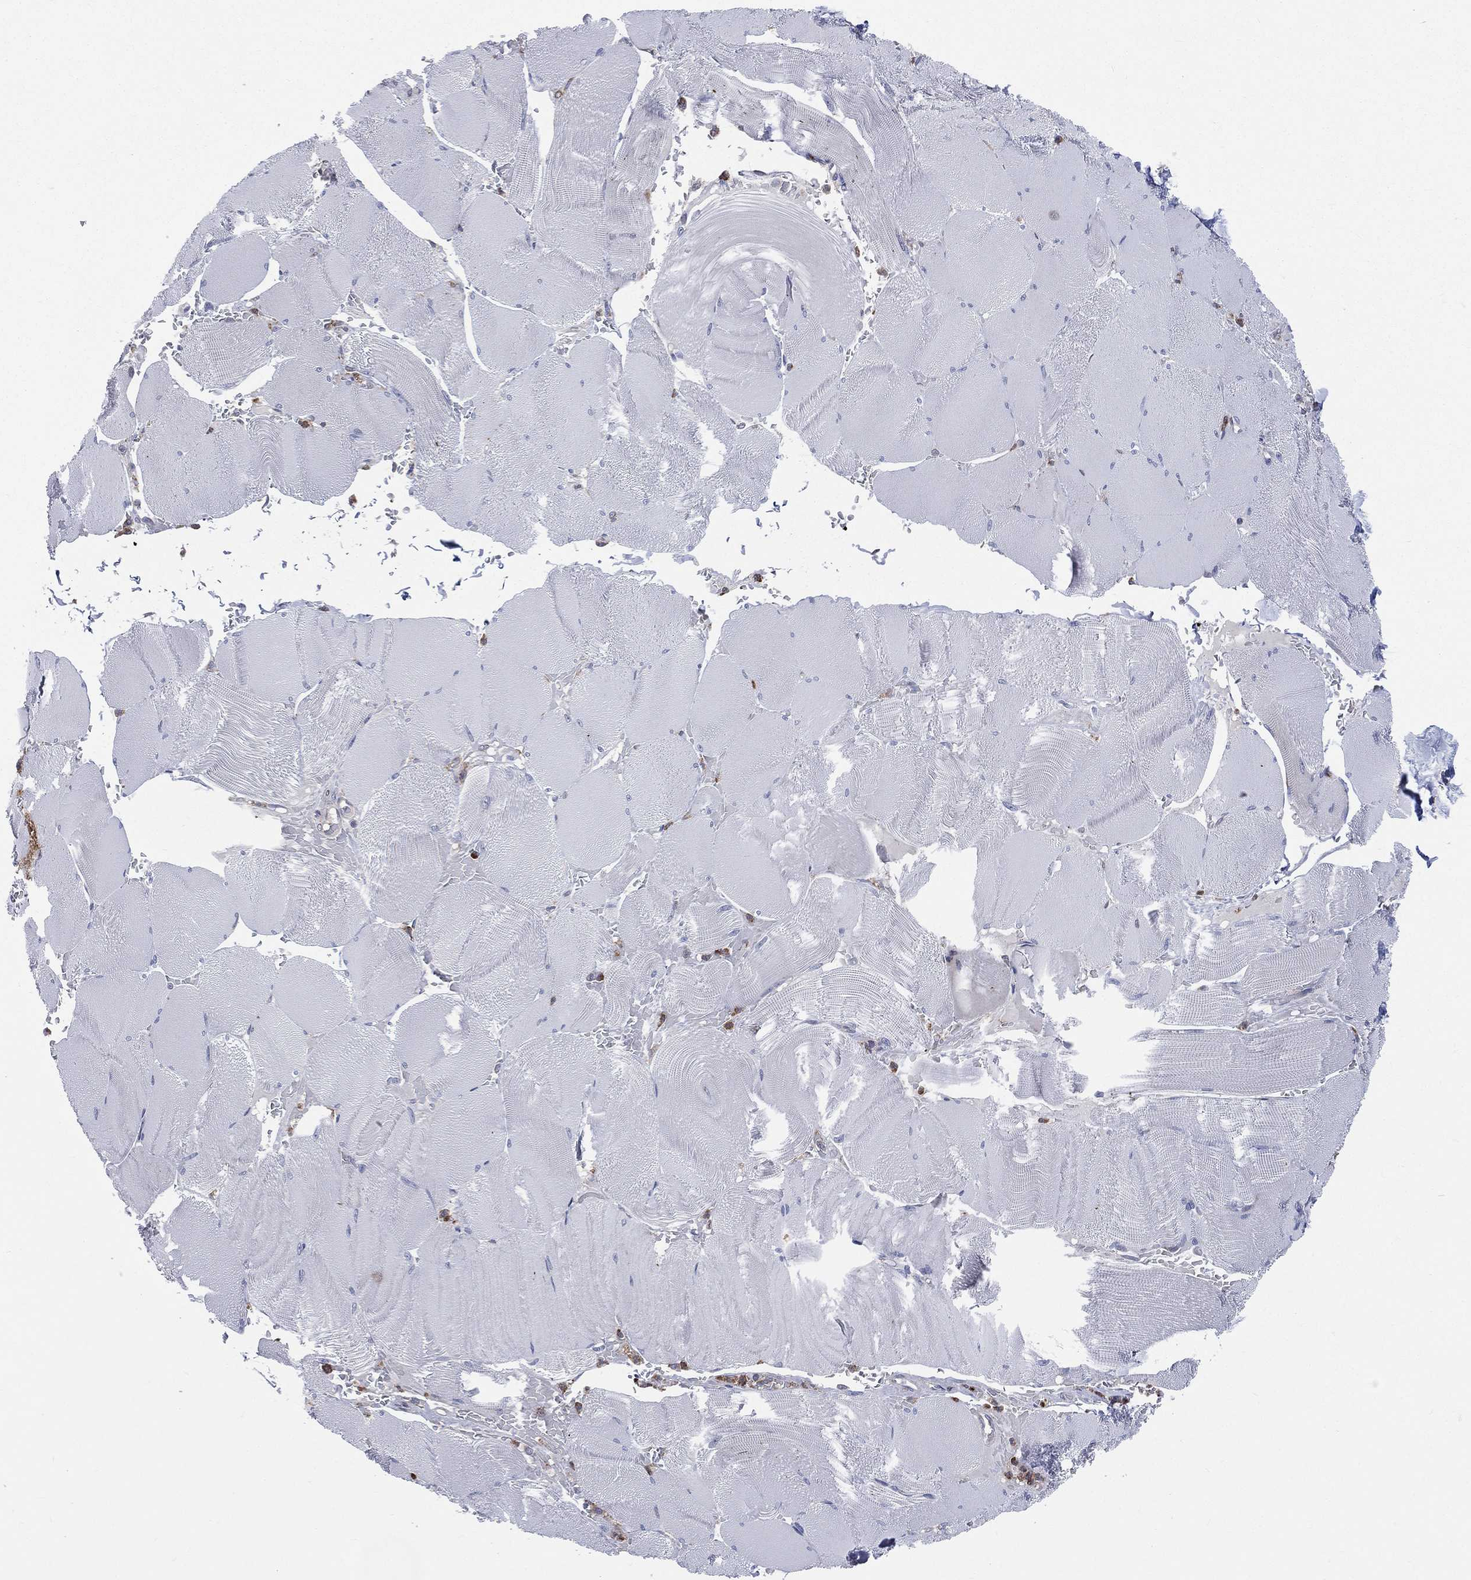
{"staining": {"intensity": "negative", "quantity": "none", "location": "none"}, "tissue": "skeletal muscle", "cell_type": "Myocytes", "image_type": "normal", "snomed": [{"axis": "morphology", "description": "Normal tissue, NOS"}, {"axis": "topography", "description": "Skeletal muscle"}], "caption": "There is no significant positivity in myocytes of skeletal muscle.", "gene": "CCDC159", "patient": {"sex": "male", "age": 56}}